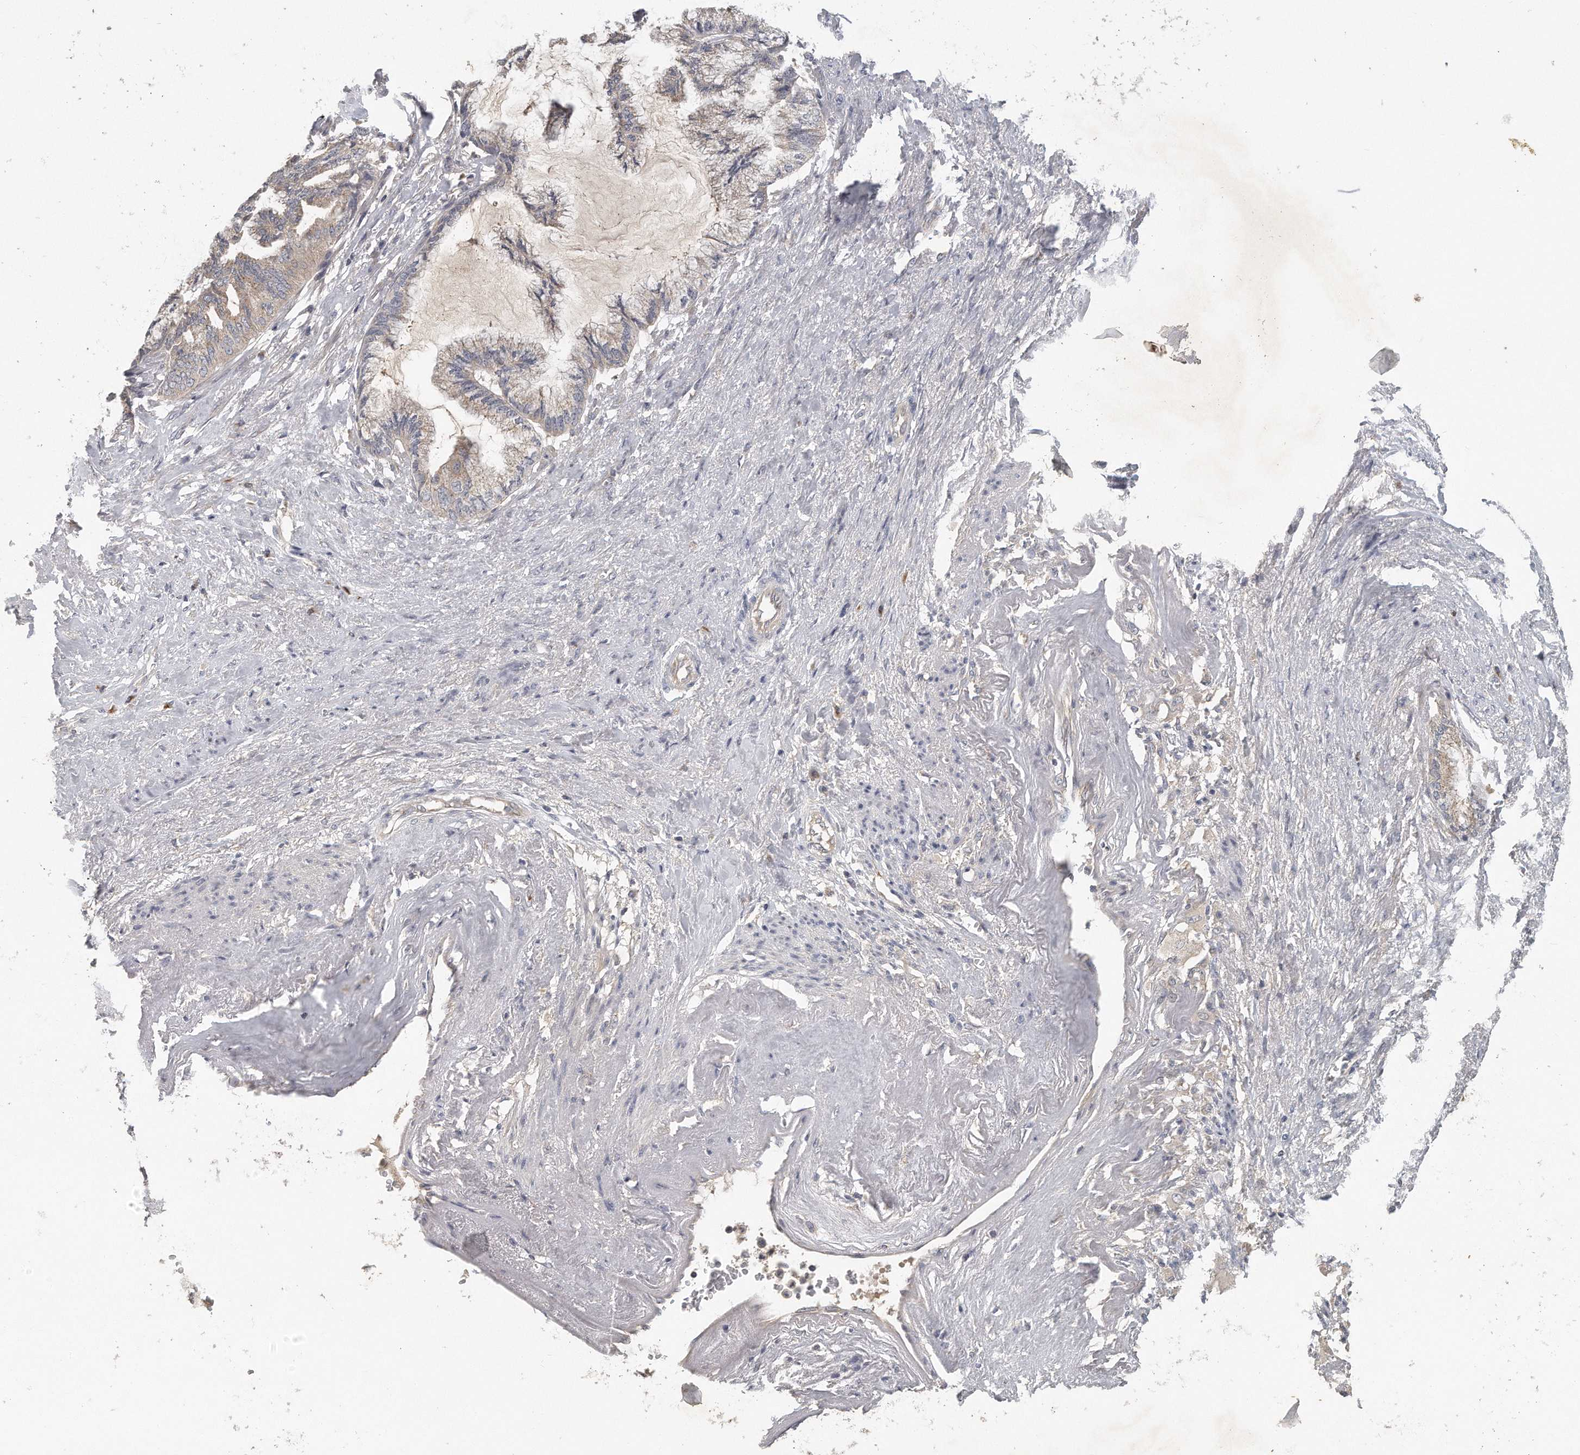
{"staining": {"intensity": "weak", "quantity": "25%-75%", "location": "cytoplasmic/membranous"}, "tissue": "endometrial cancer", "cell_type": "Tumor cells", "image_type": "cancer", "snomed": [{"axis": "morphology", "description": "Adenocarcinoma, NOS"}, {"axis": "topography", "description": "Endometrium"}], "caption": "A brown stain highlights weak cytoplasmic/membranous expression of a protein in human adenocarcinoma (endometrial) tumor cells.", "gene": "TRAPPC14", "patient": {"sex": "female", "age": 86}}